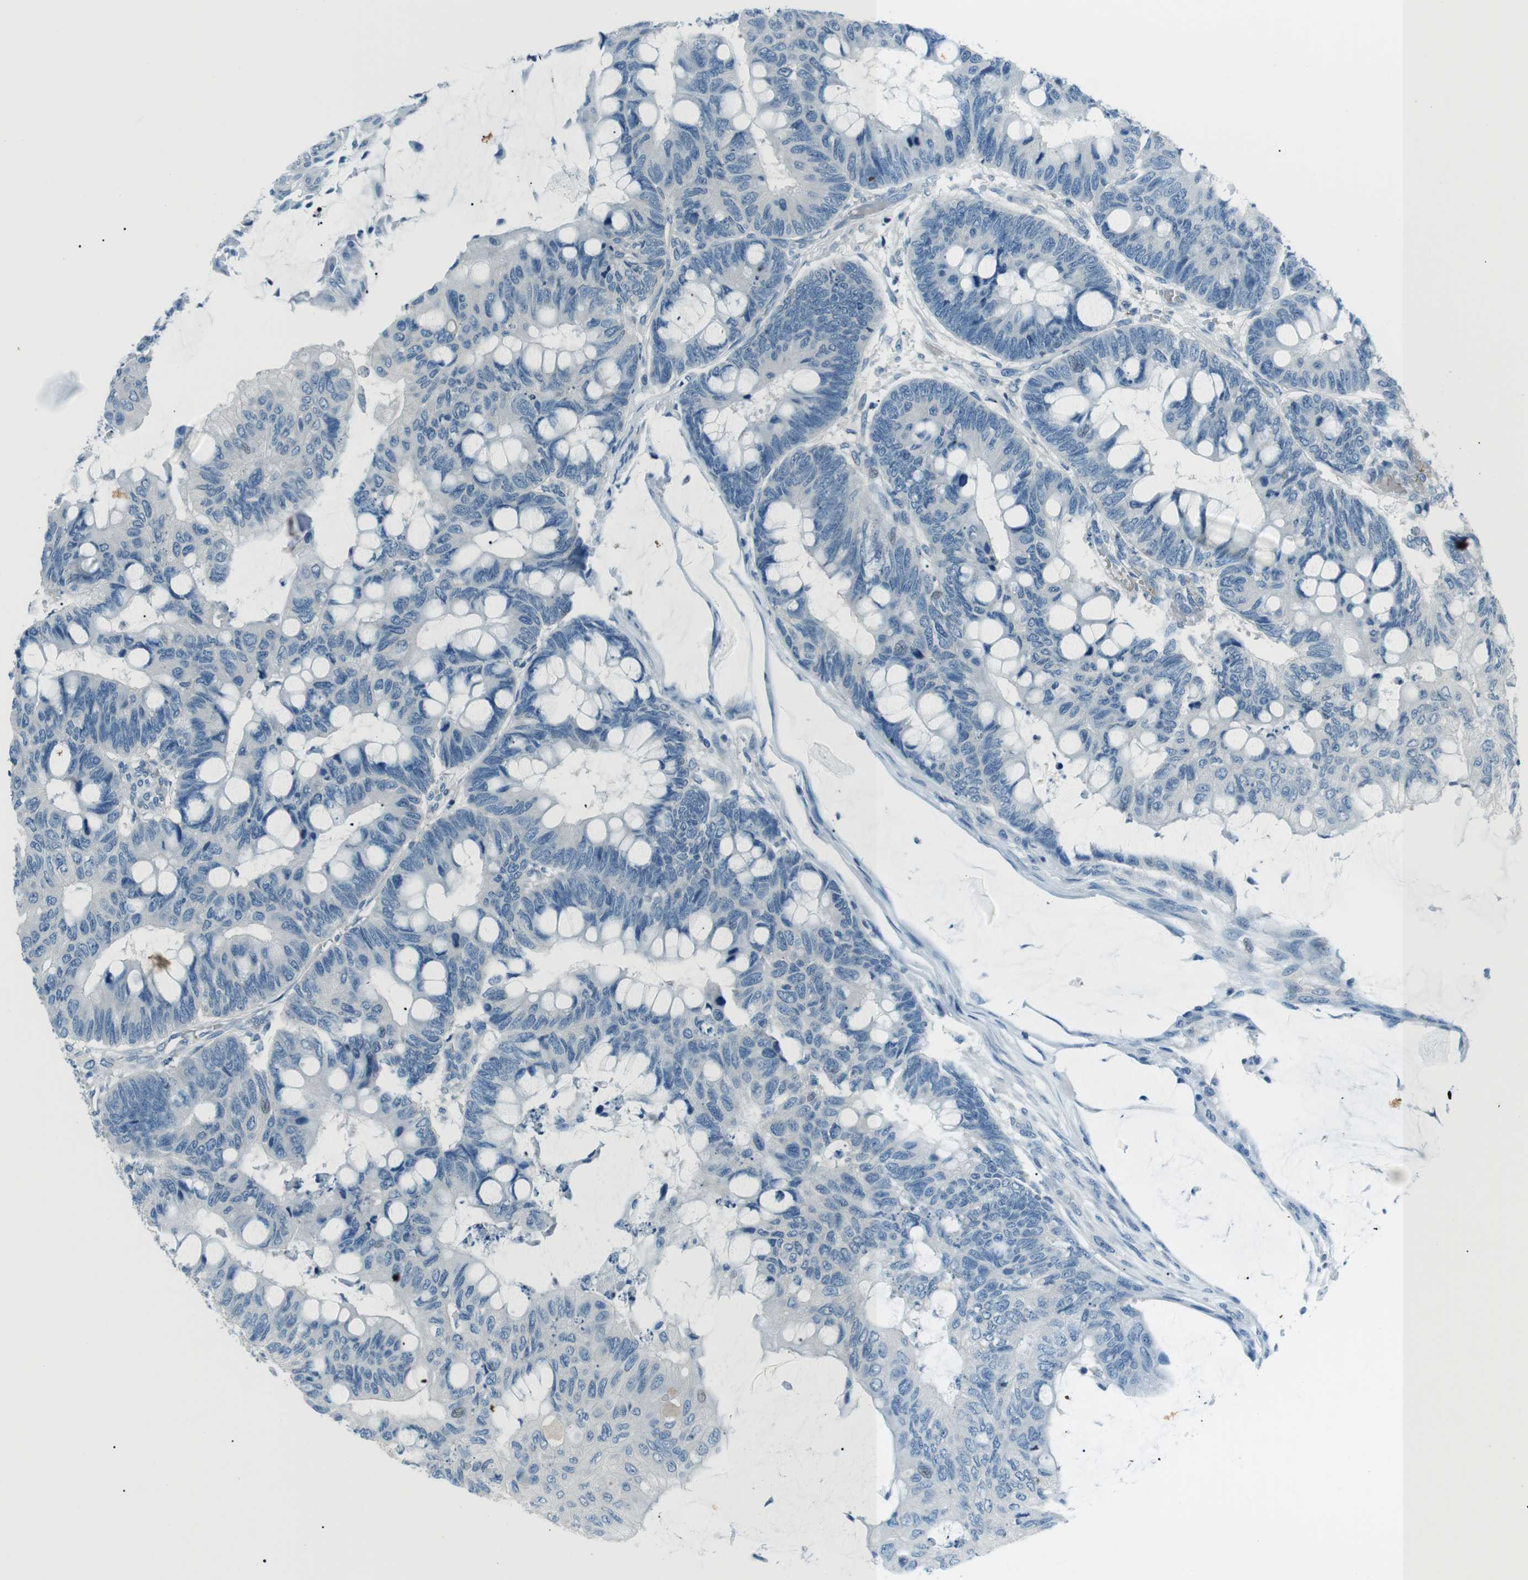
{"staining": {"intensity": "negative", "quantity": "none", "location": "none"}, "tissue": "colorectal cancer", "cell_type": "Tumor cells", "image_type": "cancer", "snomed": [{"axis": "morphology", "description": "Normal tissue, NOS"}, {"axis": "morphology", "description": "Adenocarcinoma, NOS"}, {"axis": "topography", "description": "Rectum"}], "caption": "Immunohistochemical staining of colorectal cancer (adenocarcinoma) displays no significant staining in tumor cells.", "gene": "ST6GAL1", "patient": {"sex": "male", "age": 92}}